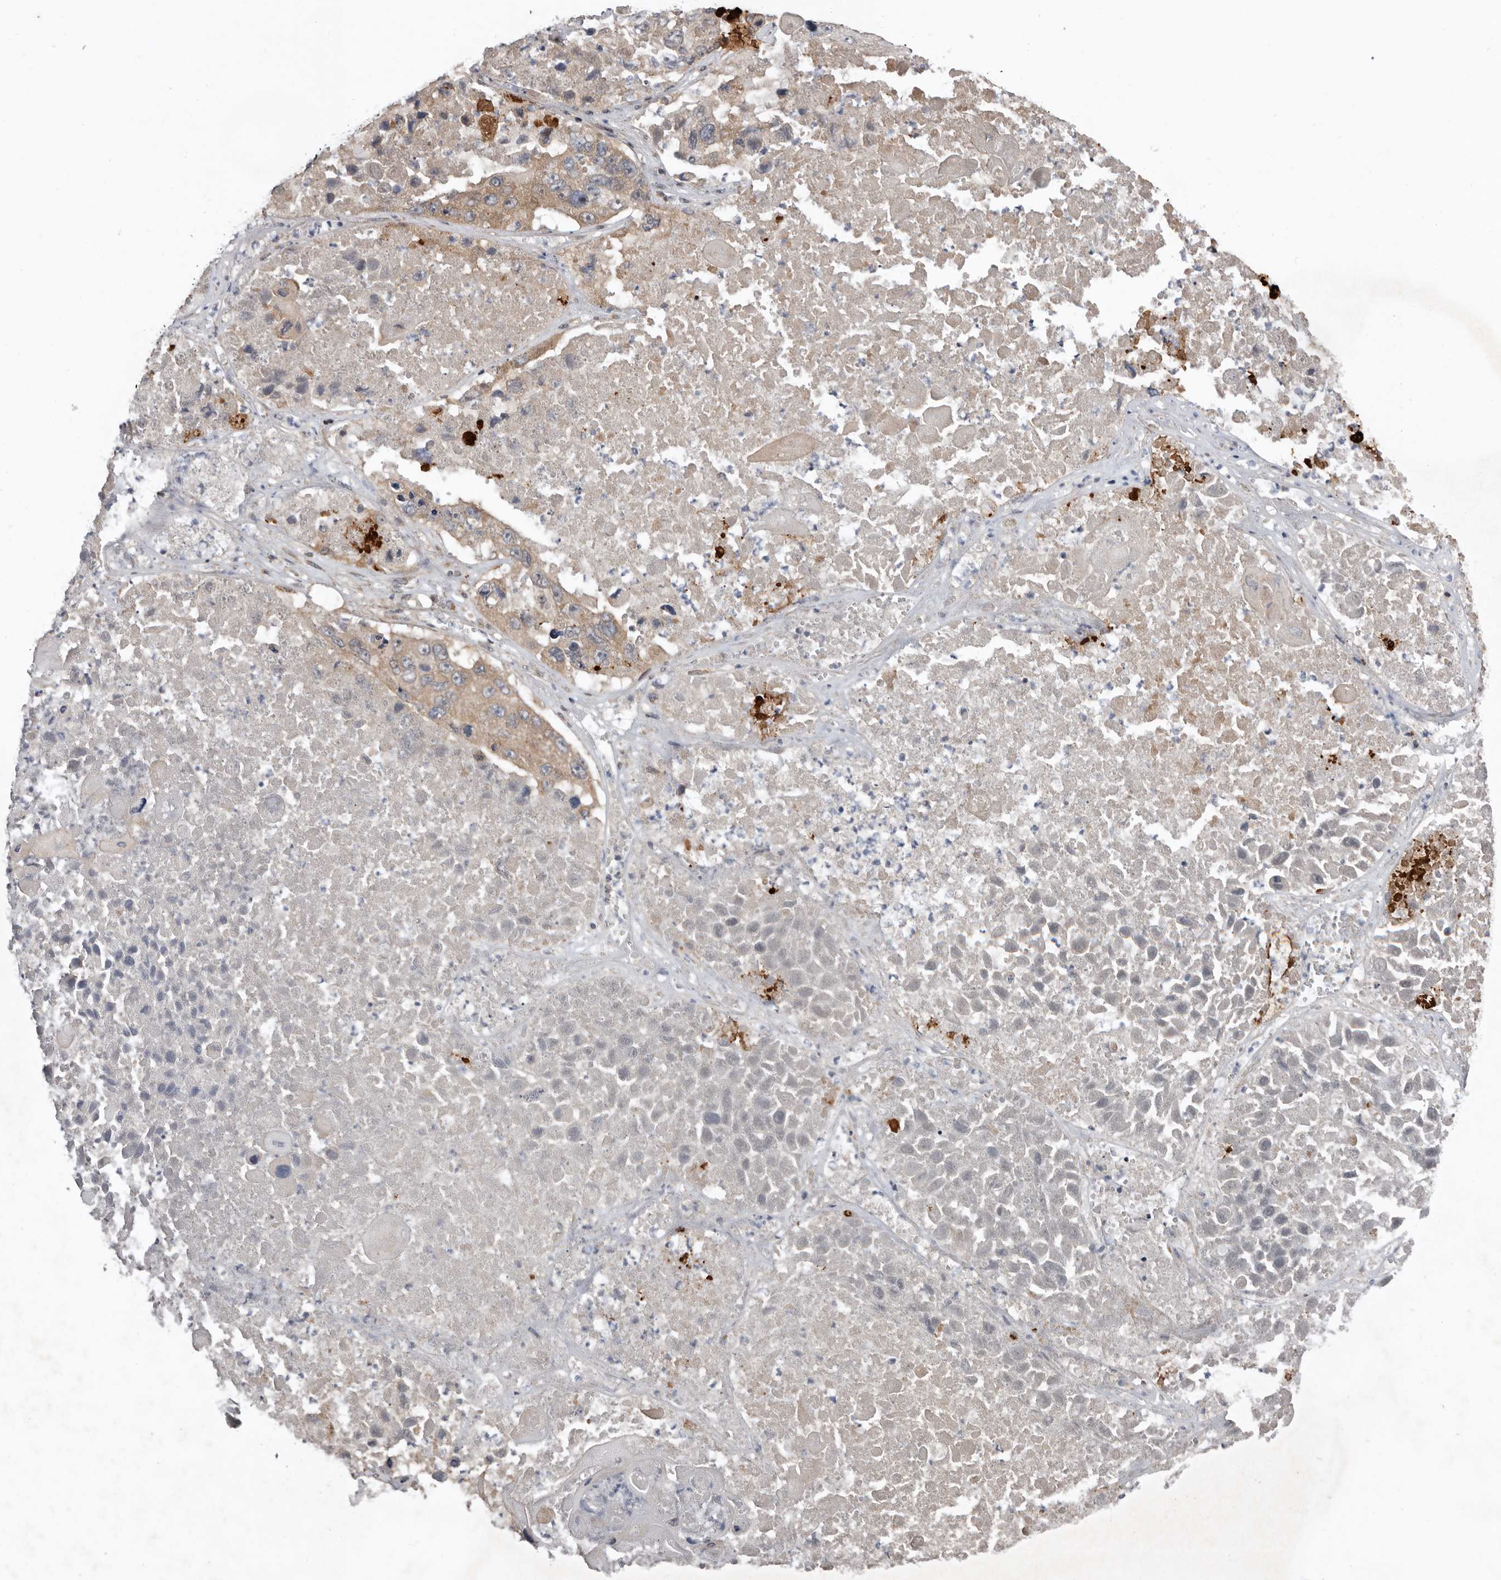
{"staining": {"intensity": "moderate", "quantity": ">75%", "location": "cytoplasmic/membranous"}, "tissue": "lung cancer", "cell_type": "Tumor cells", "image_type": "cancer", "snomed": [{"axis": "morphology", "description": "Squamous cell carcinoma, NOS"}, {"axis": "topography", "description": "Lung"}], "caption": "Immunohistochemistry (DAB (3,3'-diaminobenzidine)) staining of lung cancer (squamous cell carcinoma) exhibits moderate cytoplasmic/membranous protein positivity in about >75% of tumor cells.", "gene": "CHML", "patient": {"sex": "male", "age": 61}}